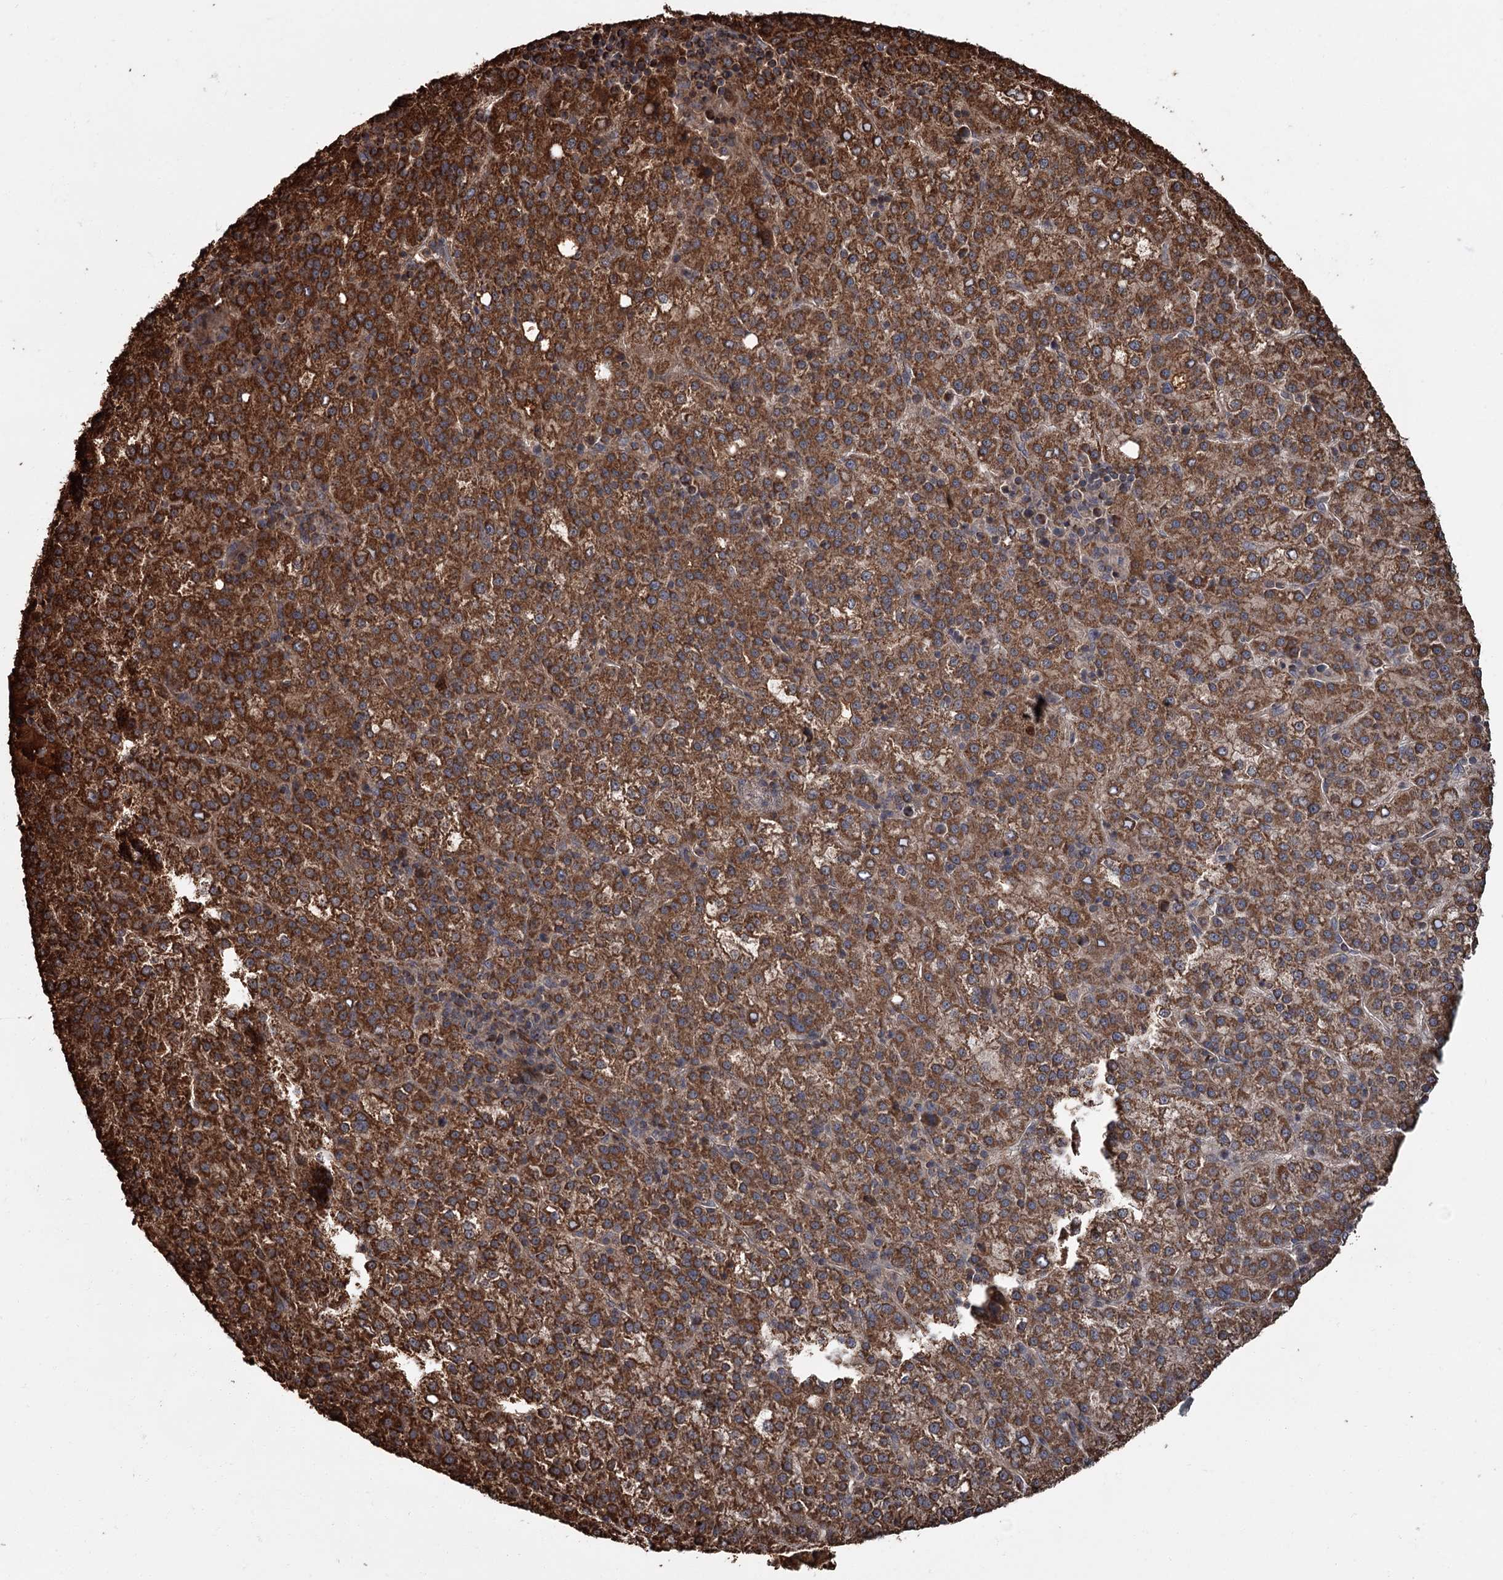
{"staining": {"intensity": "strong", "quantity": ">75%", "location": "cytoplasmic/membranous"}, "tissue": "liver cancer", "cell_type": "Tumor cells", "image_type": "cancer", "snomed": [{"axis": "morphology", "description": "Carcinoma, Hepatocellular, NOS"}, {"axis": "topography", "description": "Liver"}], "caption": "Liver cancer was stained to show a protein in brown. There is high levels of strong cytoplasmic/membranous staining in approximately >75% of tumor cells.", "gene": "THAP9", "patient": {"sex": "female", "age": 58}}